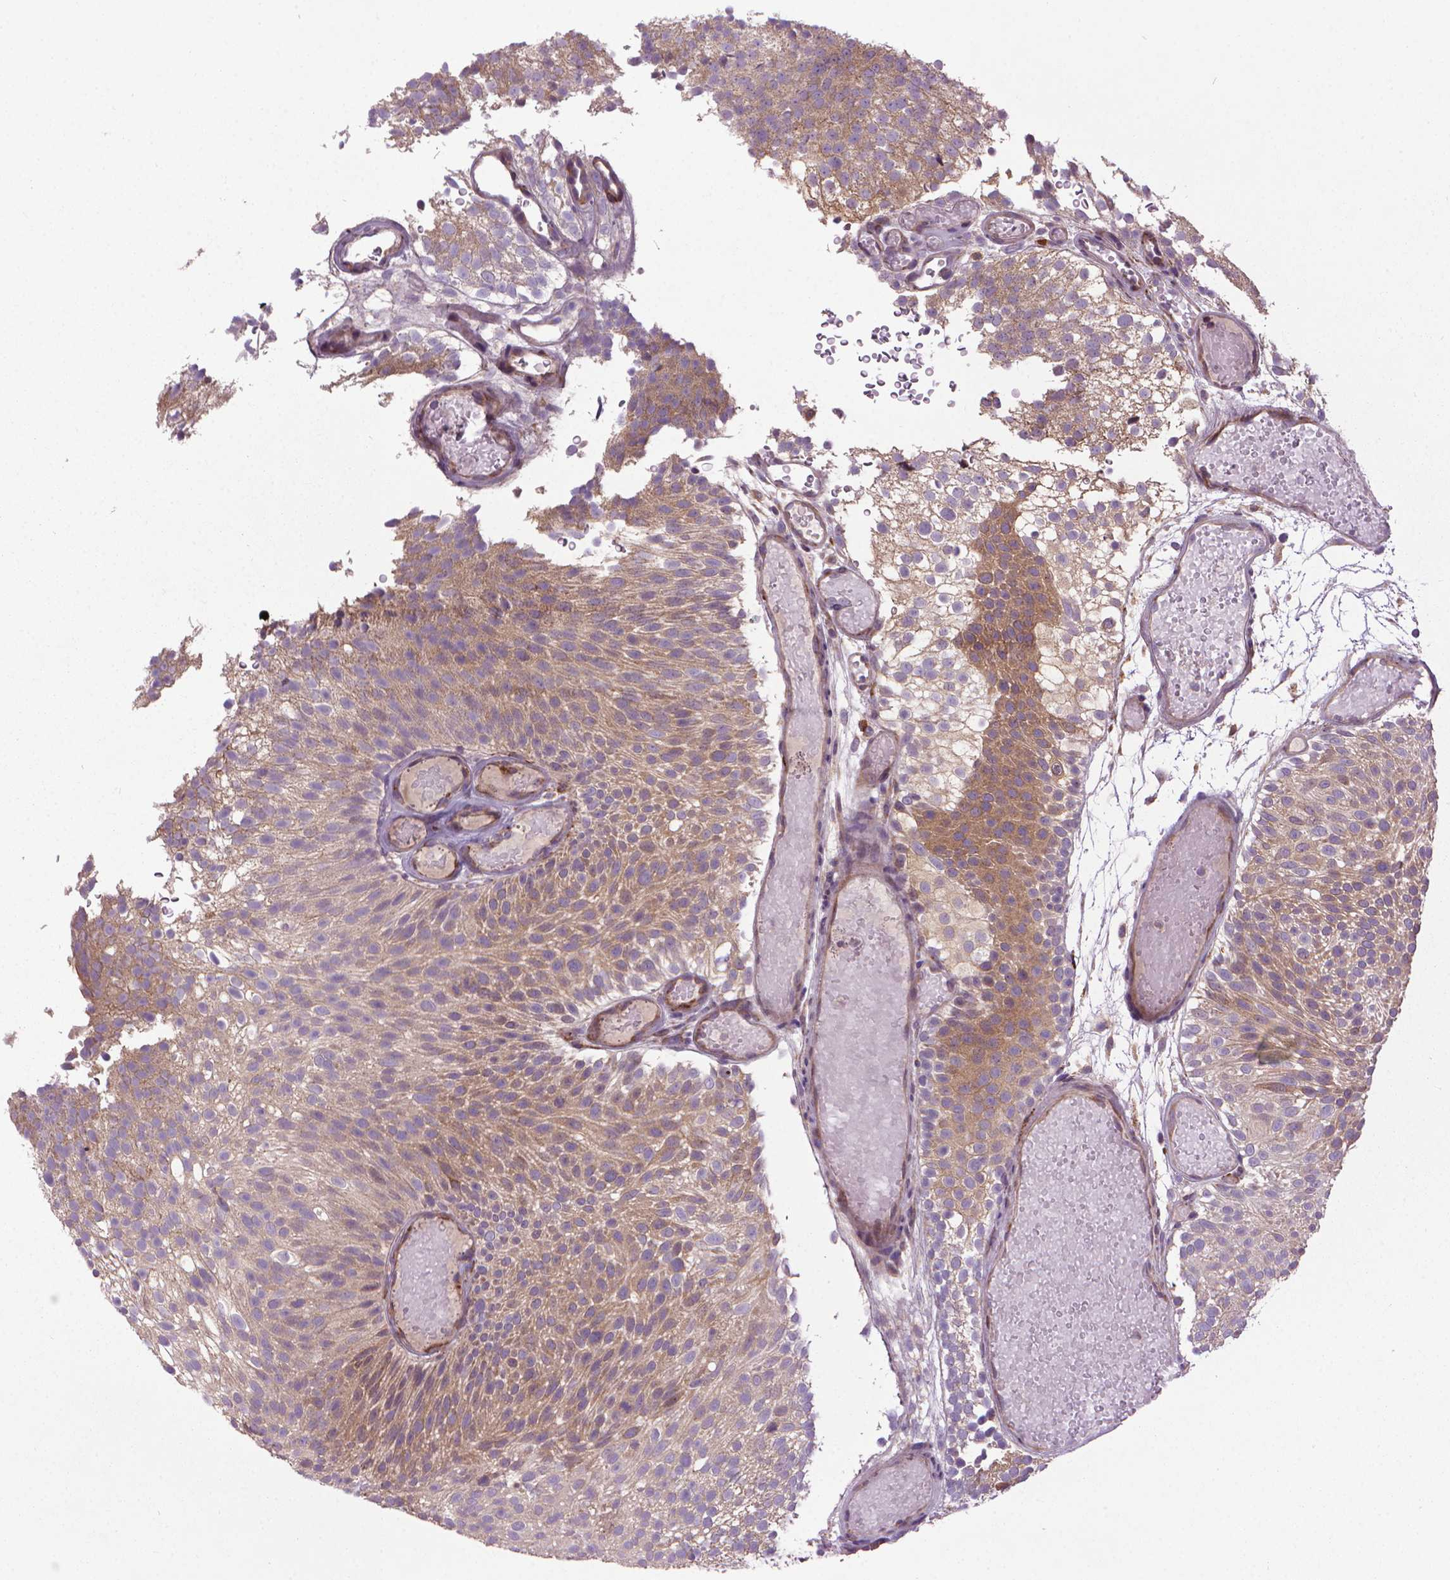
{"staining": {"intensity": "weak", "quantity": "25%-75%", "location": "cytoplasmic/membranous"}, "tissue": "urothelial cancer", "cell_type": "Tumor cells", "image_type": "cancer", "snomed": [{"axis": "morphology", "description": "Urothelial carcinoma, Low grade"}, {"axis": "topography", "description": "Urinary bladder"}], "caption": "Human urothelial cancer stained for a protein (brown) shows weak cytoplasmic/membranous positive positivity in approximately 25%-75% of tumor cells.", "gene": "MYH14", "patient": {"sex": "male", "age": 78}}